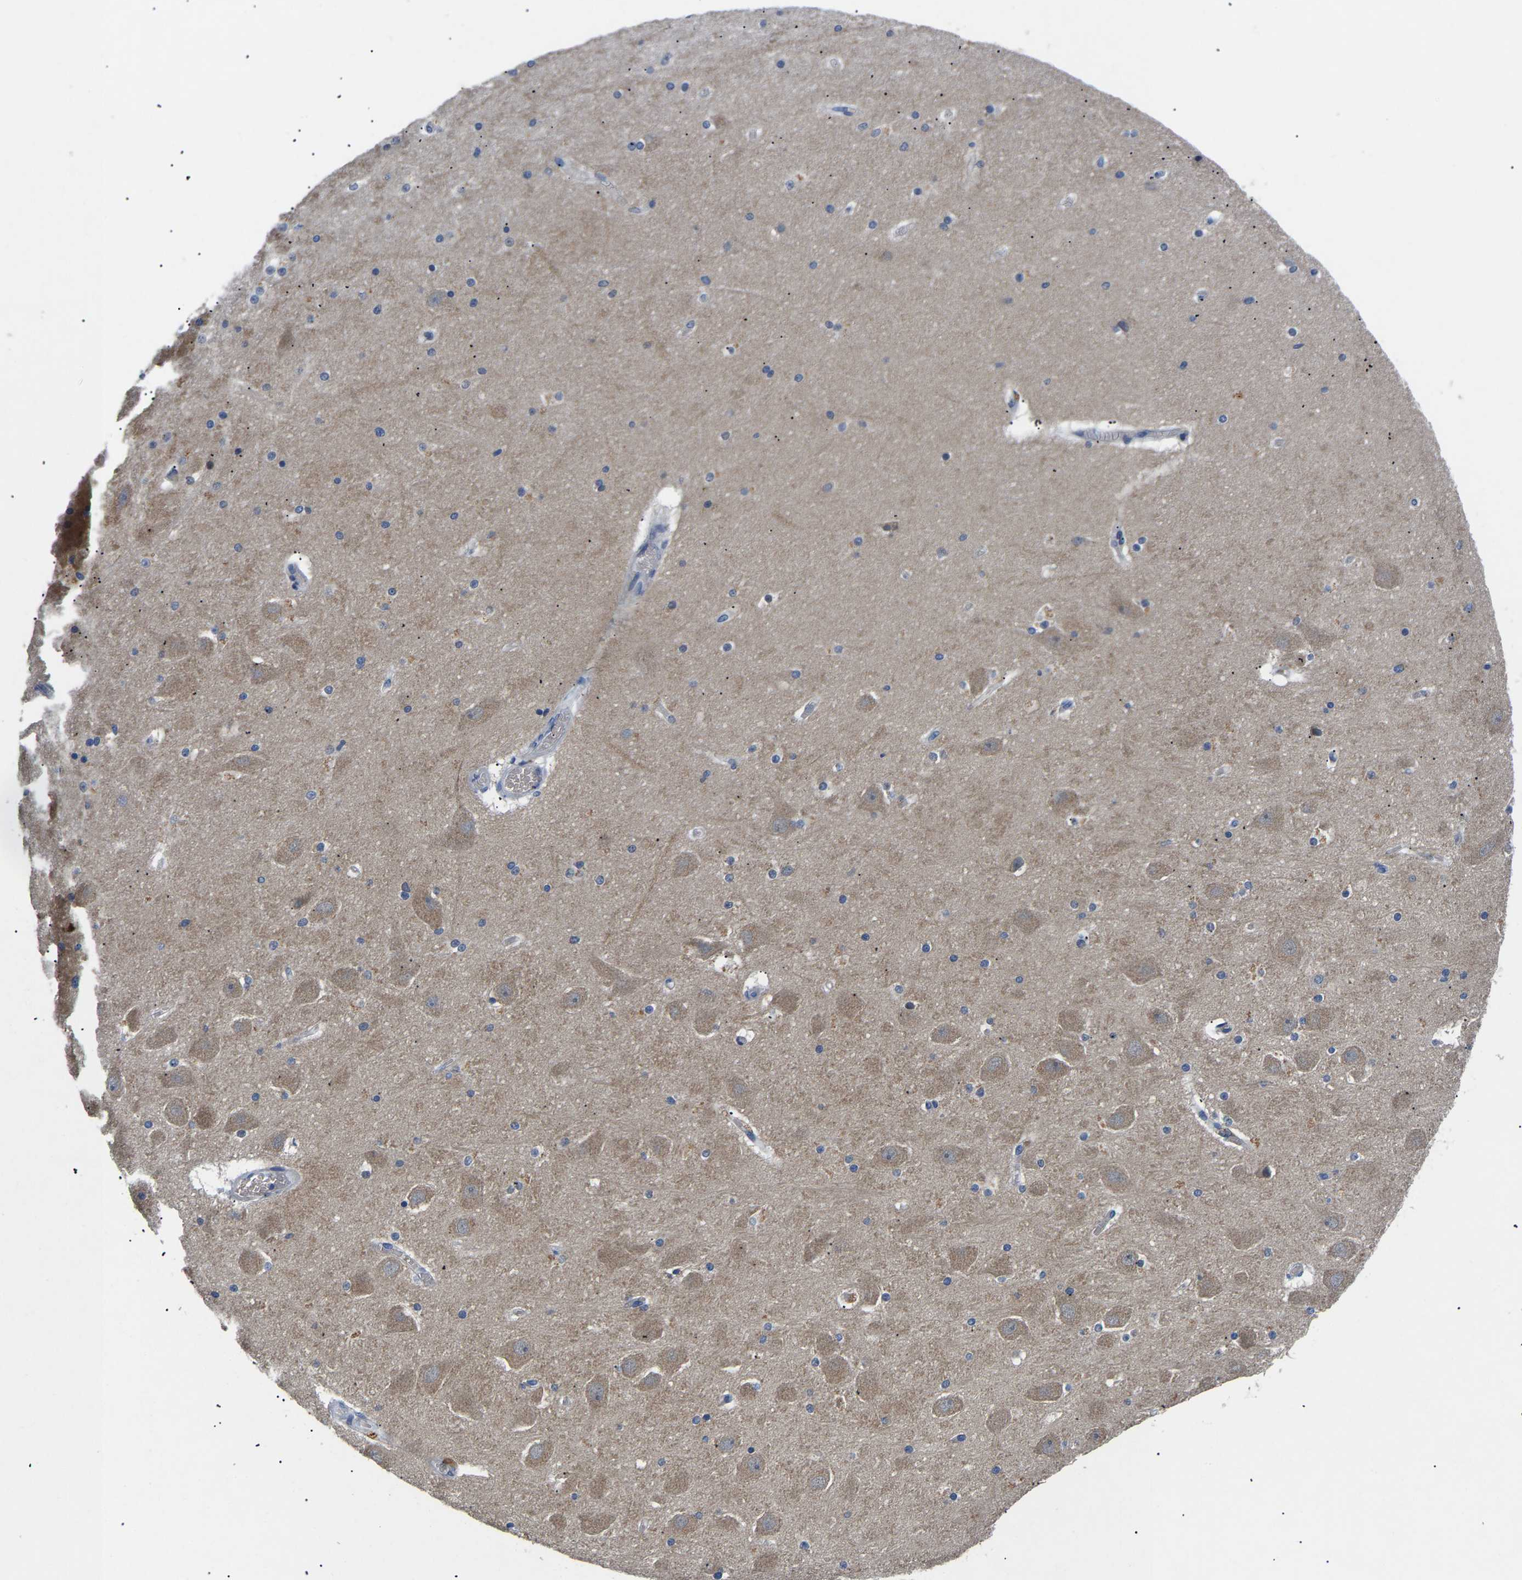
{"staining": {"intensity": "moderate", "quantity": "<25%", "location": "cytoplasmic/membranous"}, "tissue": "hippocampus", "cell_type": "Glial cells", "image_type": "normal", "snomed": [{"axis": "morphology", "description": "Normal tissue, NOS"}, {"axis": "topography", "description": "Hippocampus"}], "caption": "Immunohistochemistry (DAB) staining of normal hippocampus shows moderate cytoplasmic/membranous protein positivity in approximately <25% of glial cells. Nuclei are stained in blue.", "gene": "TOR1B", "patient": {"sex": "male", "age": 45}}